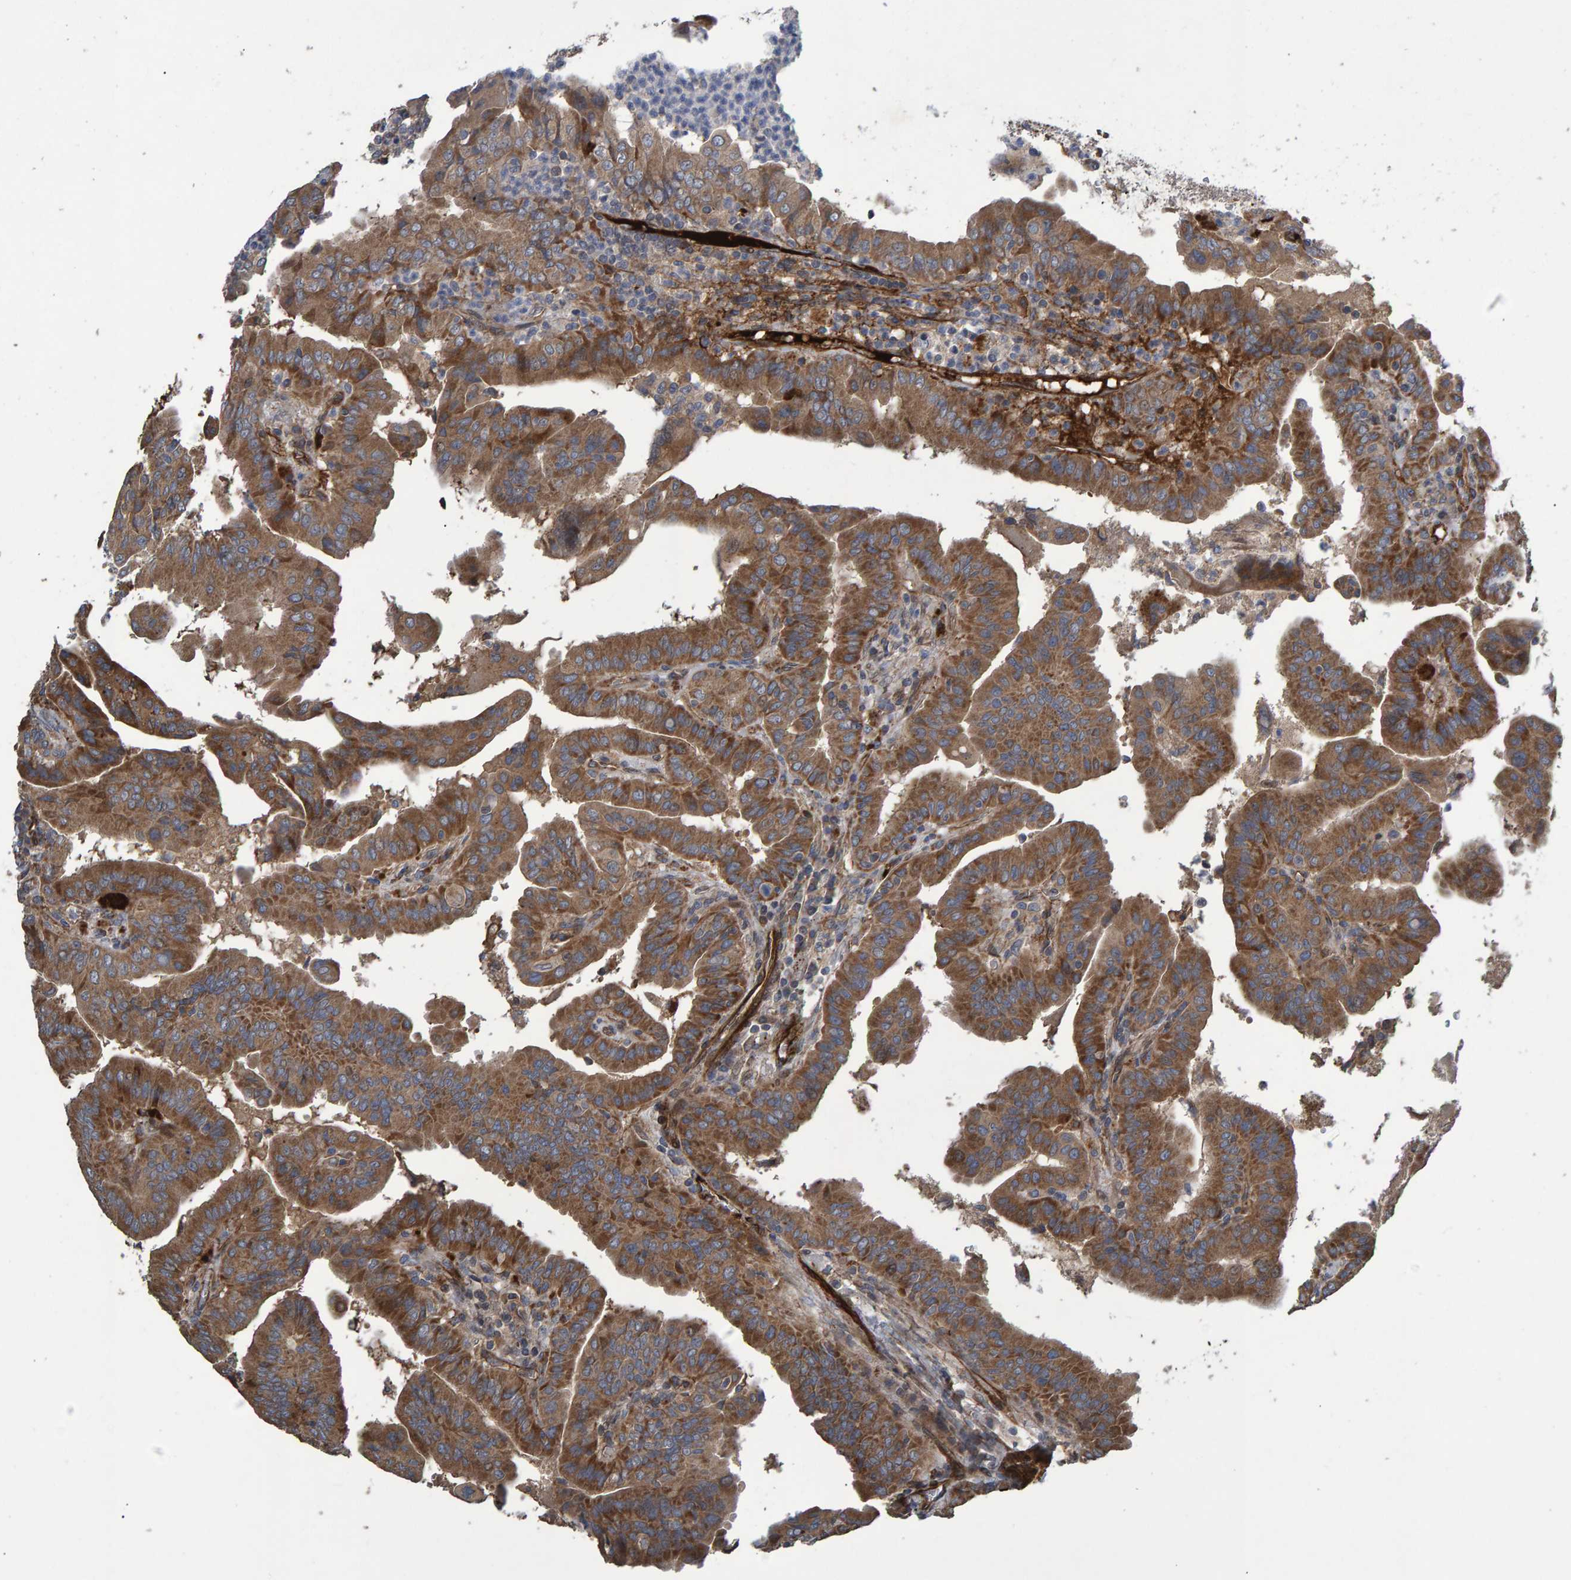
{"staining": {"intensity": "moderate", "quantity": ">75%", "location": "cytoplasmic/membranous"}, "tissue": "thyroid cancer", "cell_type": "Tumor cells", "image_type": "cancer", "snomed": [{"axis": "morphology", "description": "Papillary adenocarcinoma, NOS"}, {"axis": "topography", "description": "Thyroid gland"}], "caption": "Thyroid cancer stained with a protein marker displays moderate staining in tumor cells.", "gene": "SLIT2", "patient": {"sex": "male", "age": 33}}